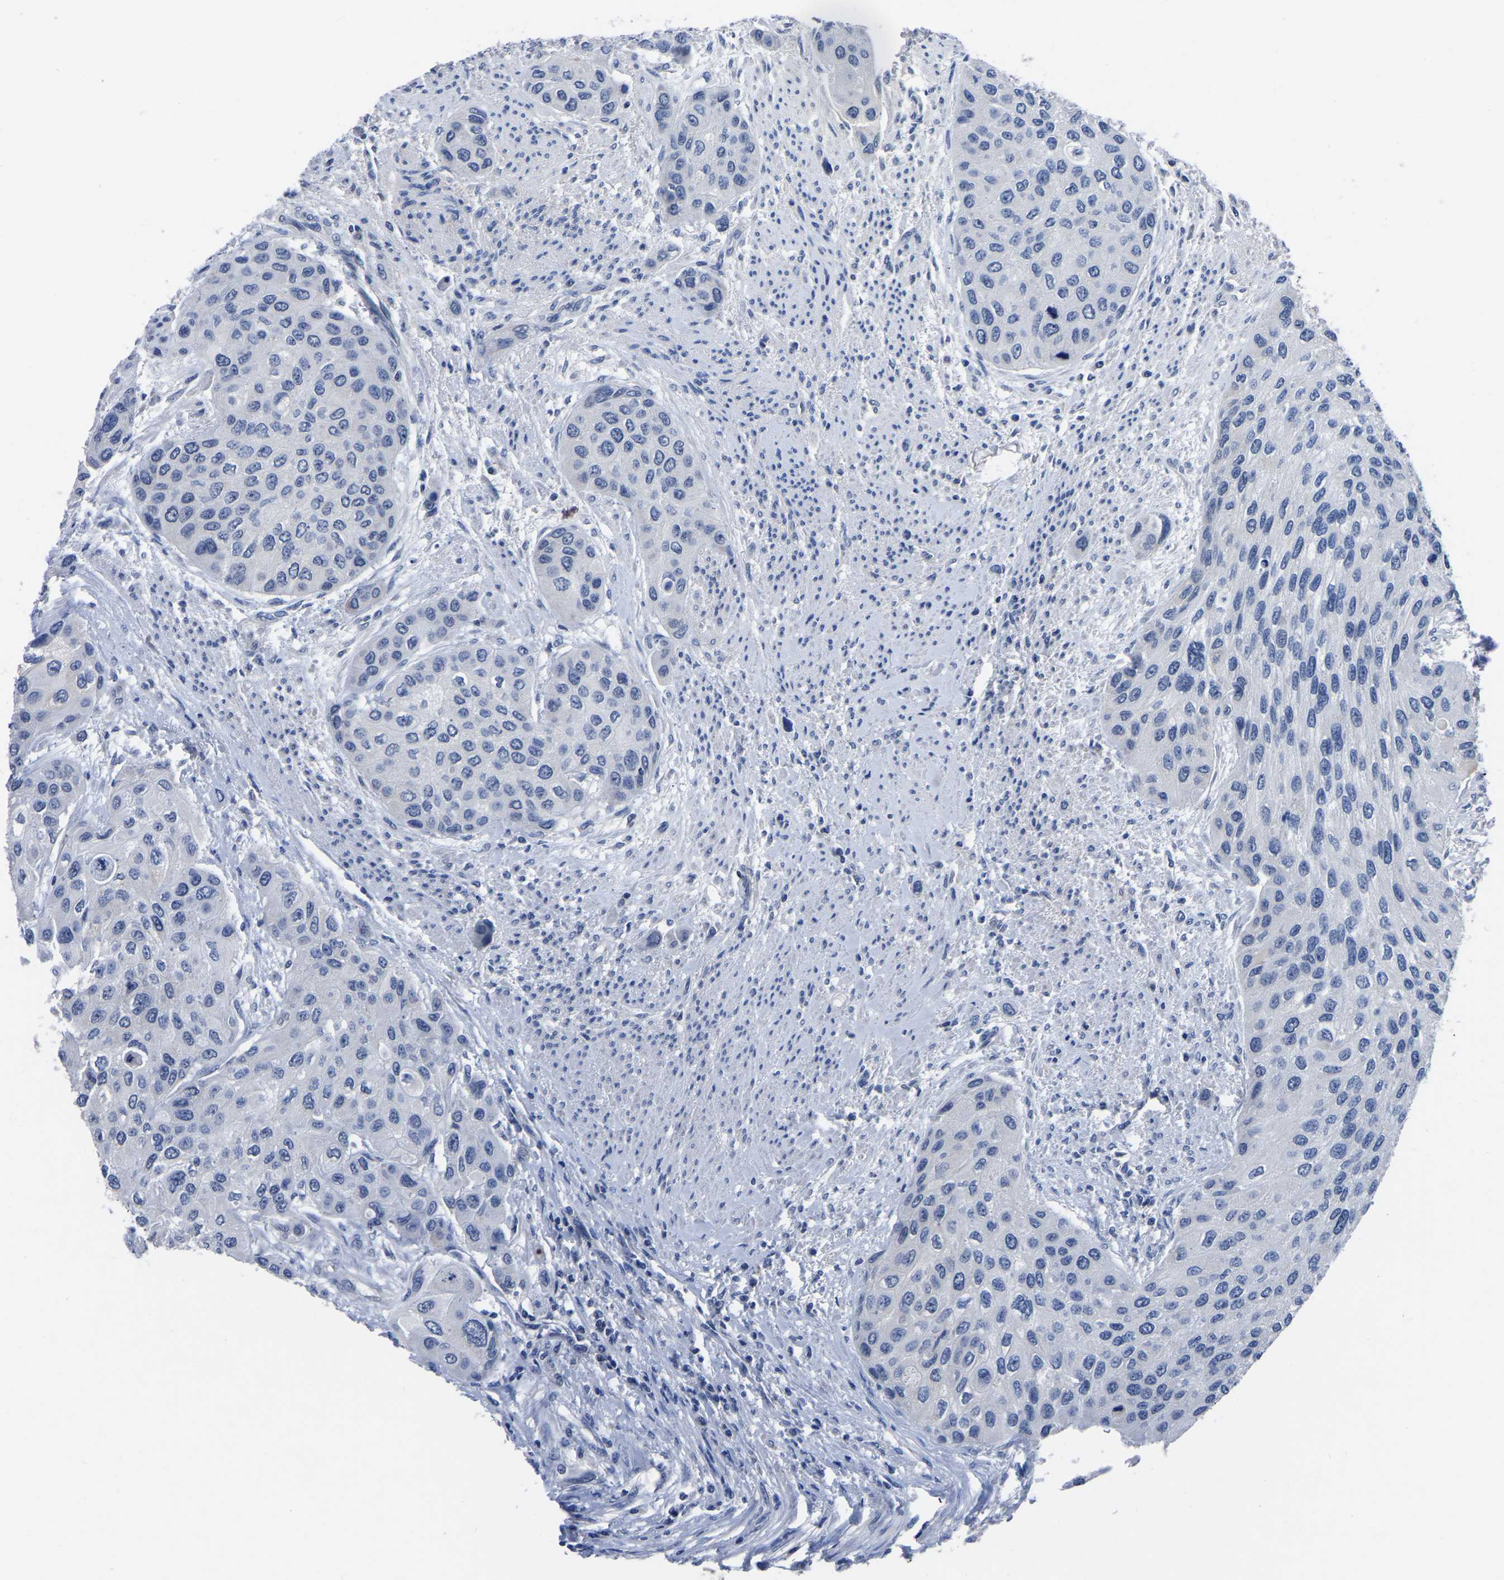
{"staining": {"intensity": "negative", "quantity": "none", "location": "none"}, "tissue": "urothelial cancer", "cell_type": "Tumor cells", "image_type": "cancer", "snomed": [{"axis": "morphology", "description": "Urothelial carcinoma, High grade"}, {"axis": "topography", "description": "Urinary bladder"}], "caption": "This is an immunohistochemistry (IHC) image of high-grade urothelial carcinoma. There is no positivity in tumor cells.", "gene": "FGD5", "patient": {"sex": "female", "age": 56}}